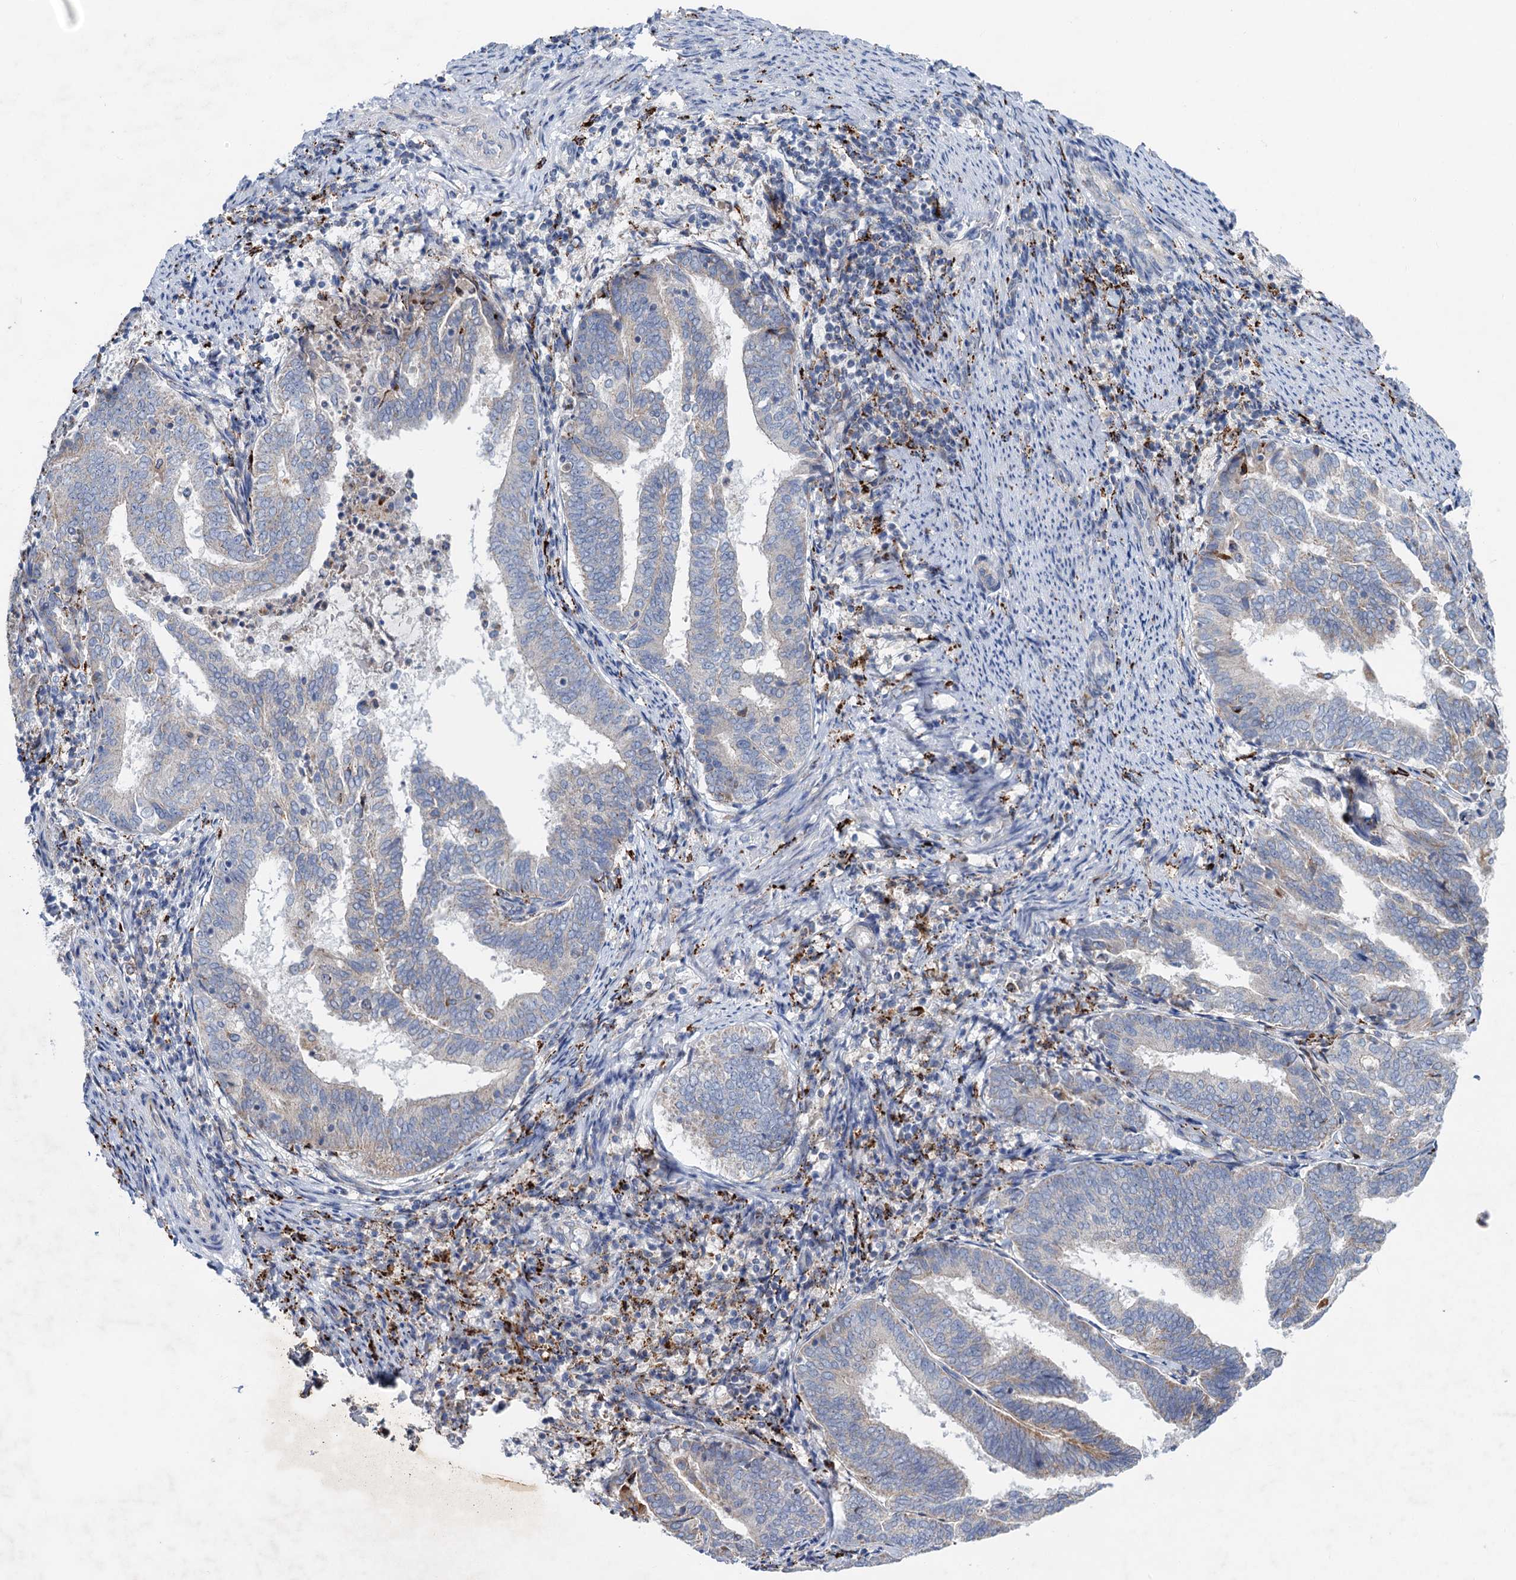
{"staining": {"intensity": "negative", "quantity": "none", "location": "none"}, "tissue": "endometrial cancer", "cell_type": "Tumor cells", "image_type": "cancer", "snomed": [{"axis": "morphology", "description": "Adenocarcinoma, NOS"}, {"axis": "topography", "description": "Endometrium"}], "caption": "Human adenocarcinoma (endometrial) stained for a protein using IHC reveals no positivity in tumor cells.", "gene": "ANKS3", "patient": {"sex": "female", "age": 80}}